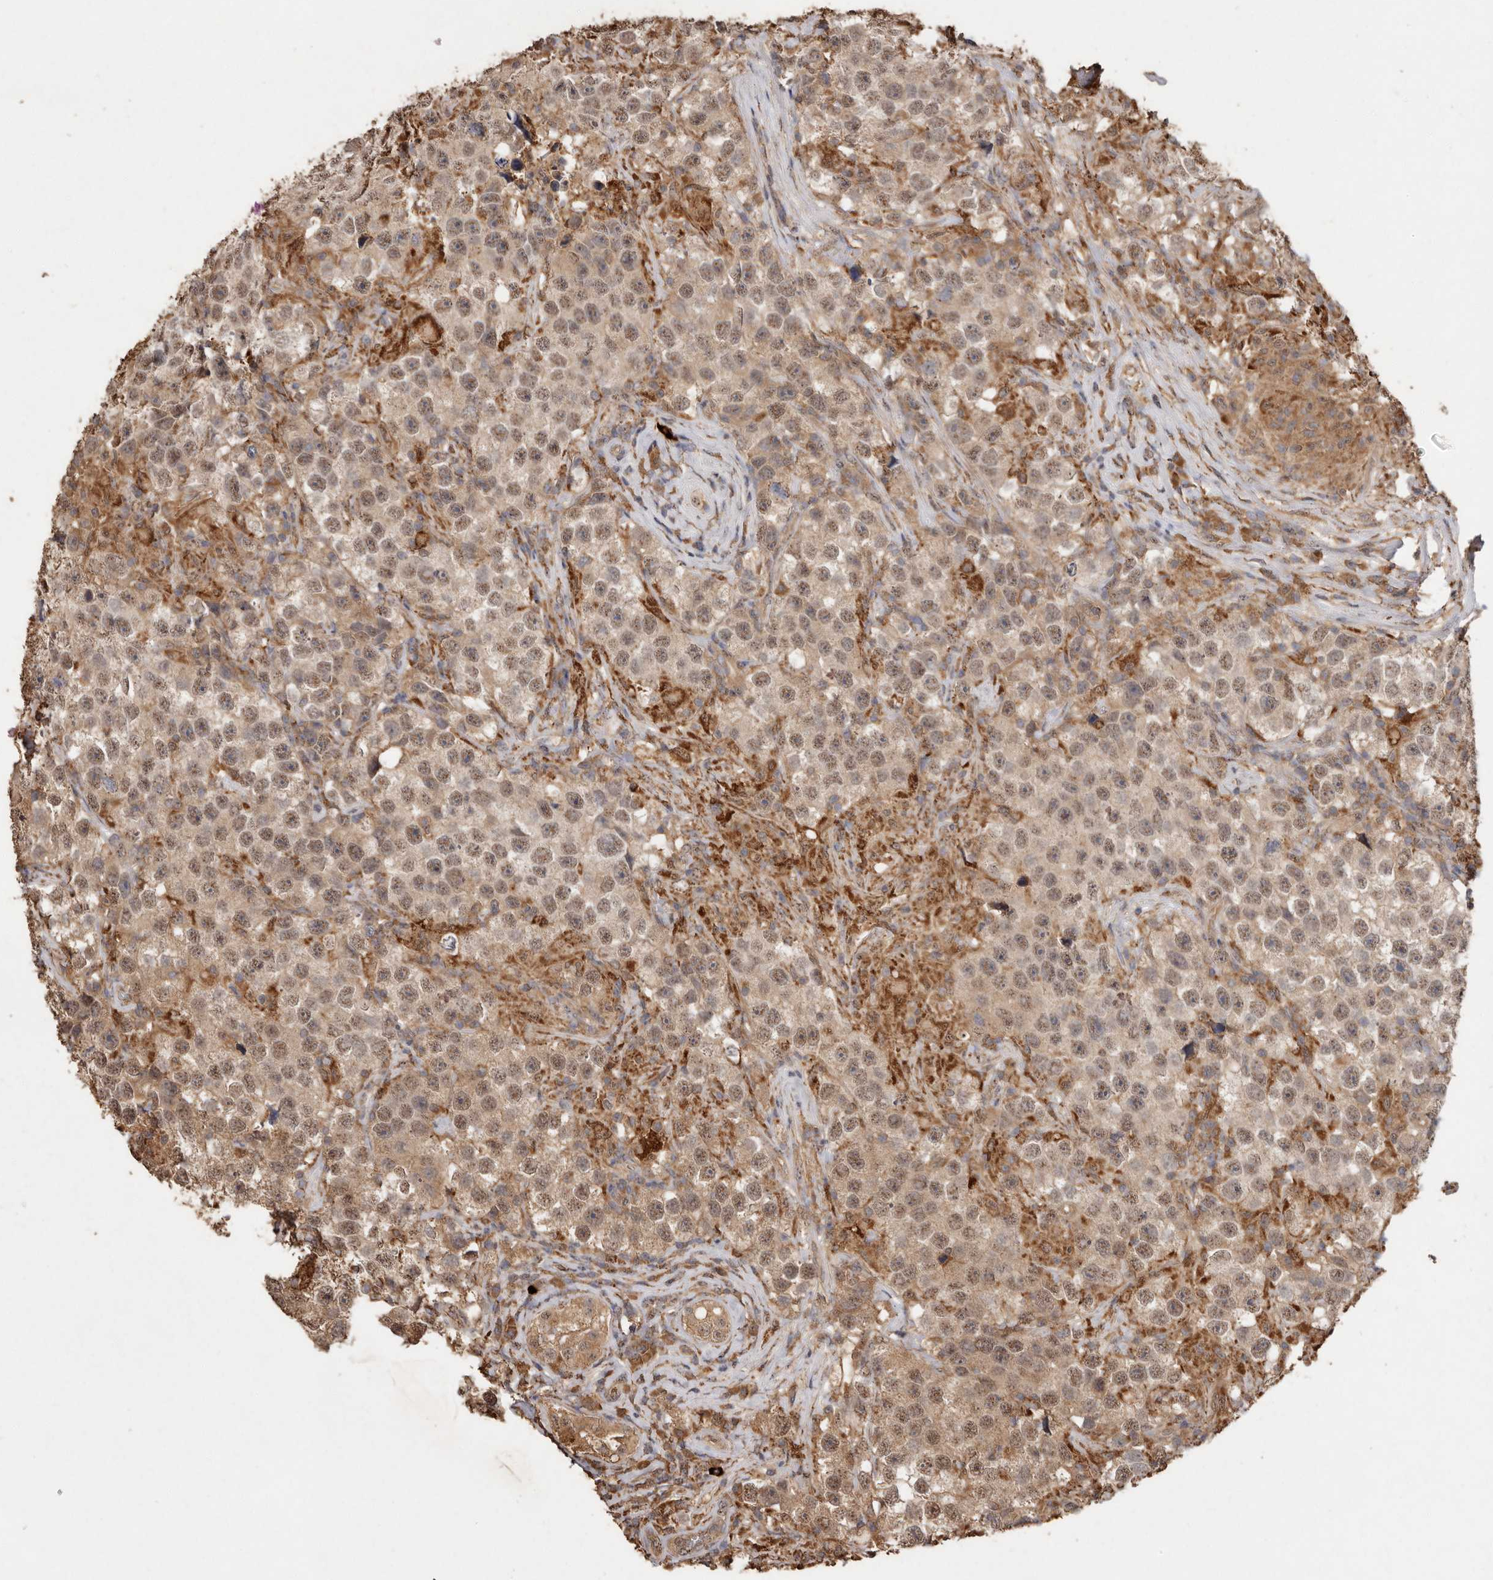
{"staining": {"intensity": "moderate", "quantity": ">75%", "location": "cytoplasmic/membranous,nuclear"}, "tissue": "testis cancer", "cell_type": "Tumor cells", "image_type": "cancer", "snomed": [{"axis": "morphology", "description": "Seminoma, NOS"}, {"axis": "topography", "description": "Testis"}], "caption": "Testis cancer (seminoma) was stained to show a protein in brown. There is medium levels of moderate cytoplasmic/membranous and nuclear positivity in about >75% of tumor cells. The protein of interest is shown in brown color, while the nuclei are stained blue.", "gene": "RWDD1", "patient": {"sex": "male", "age": 49}}